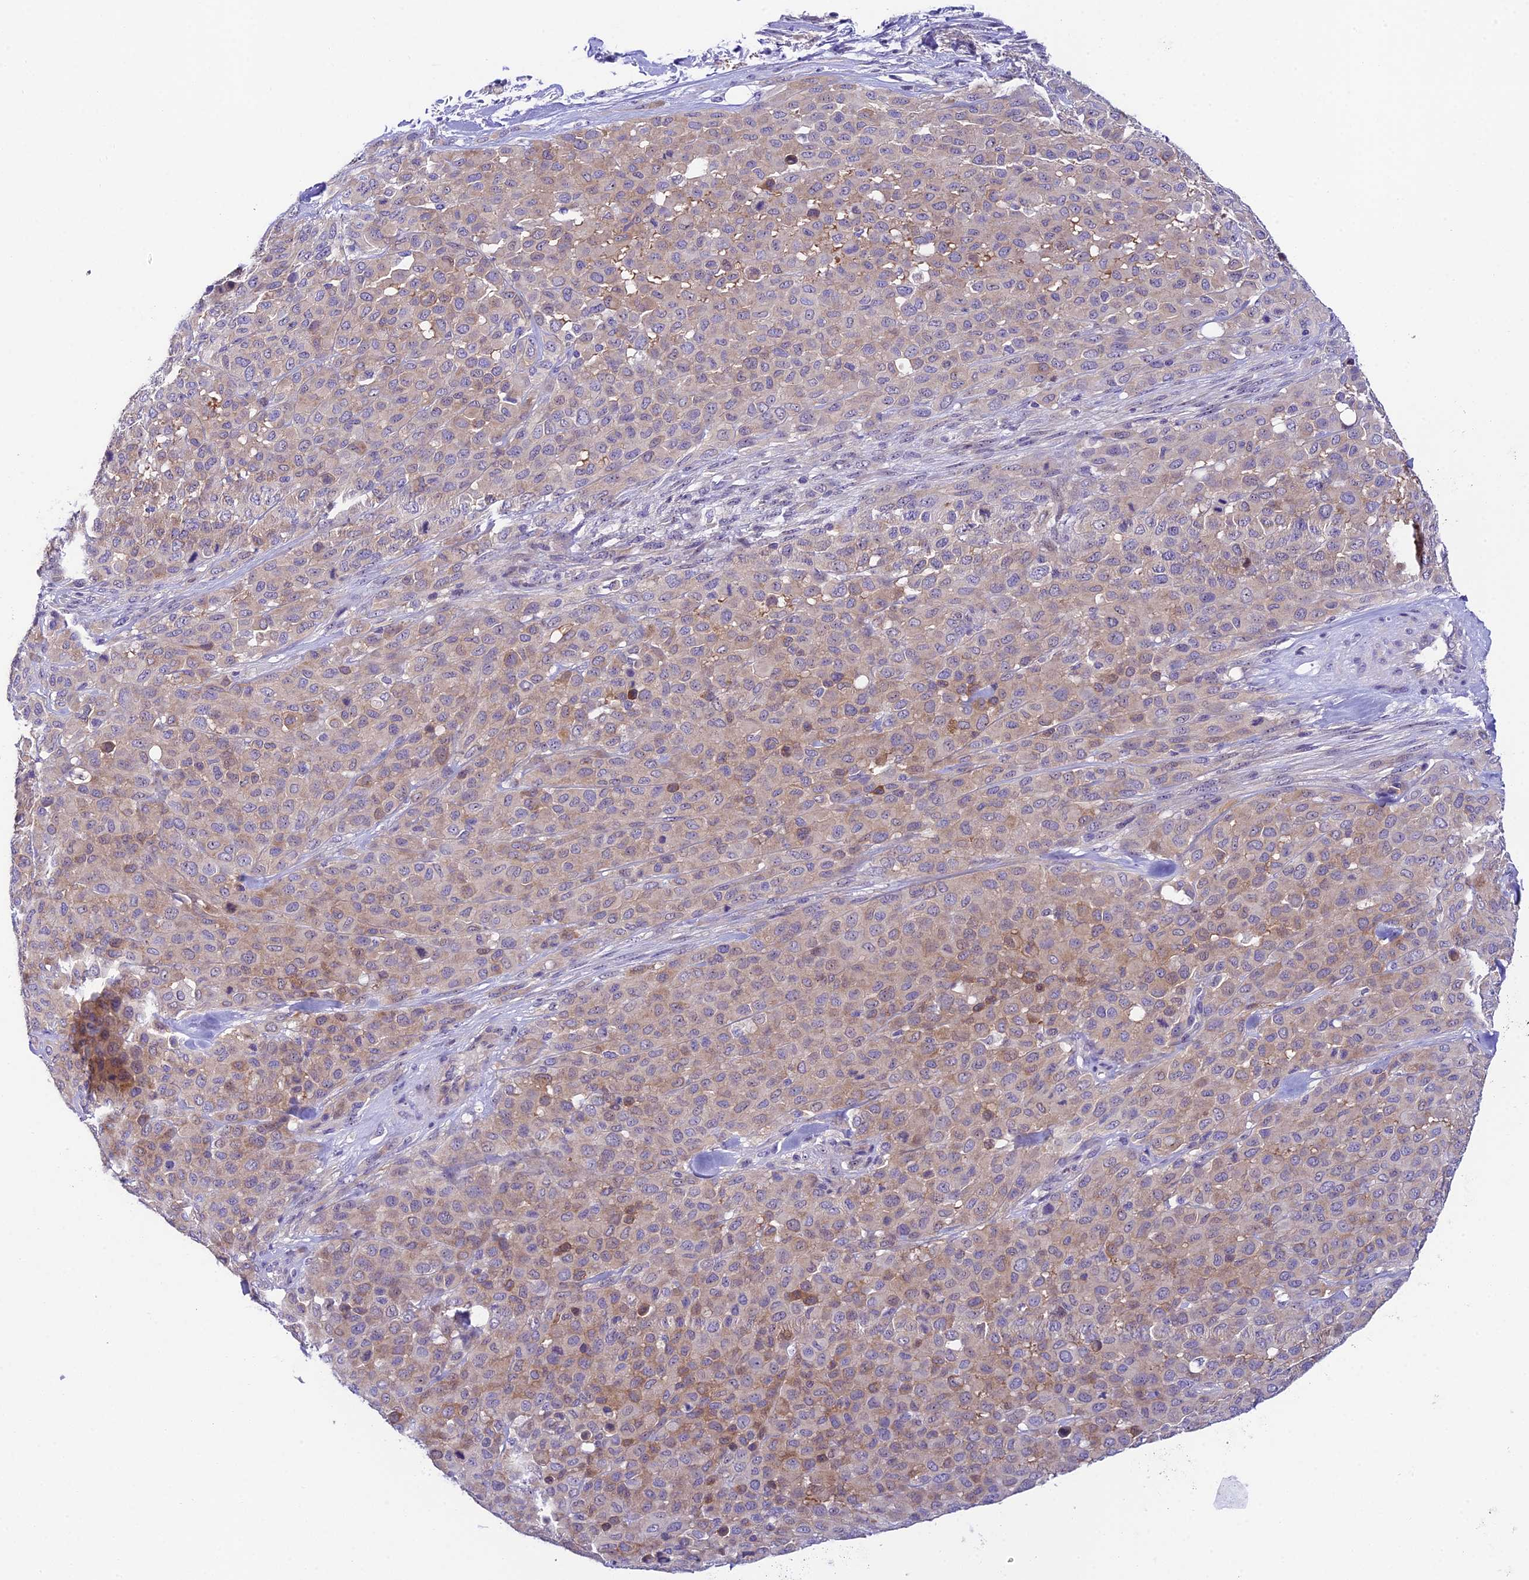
{"staining": {"intensity": "weak", "quantity": "25%-75%", "location": "cytoplasmic/membranous"}, "tissue": "melanoma", "cell_type": "Tumor cells", "image_type": "cancer", "snomed": [{"axis": "morphology", "description": "Malignant melanoma, Metastatic site"}, {"axis": "topography", "description": "Skin"}], "caption": "The histopathology image exhibits immunohistochemical staining of malignant melanoma (metastatic site). There is weak cytoplasmic/membranous staining is seen in about 25%-75% of tumor cells.", "gene": "DUSP29", "patient": {"sex": "female", "age": 81}}